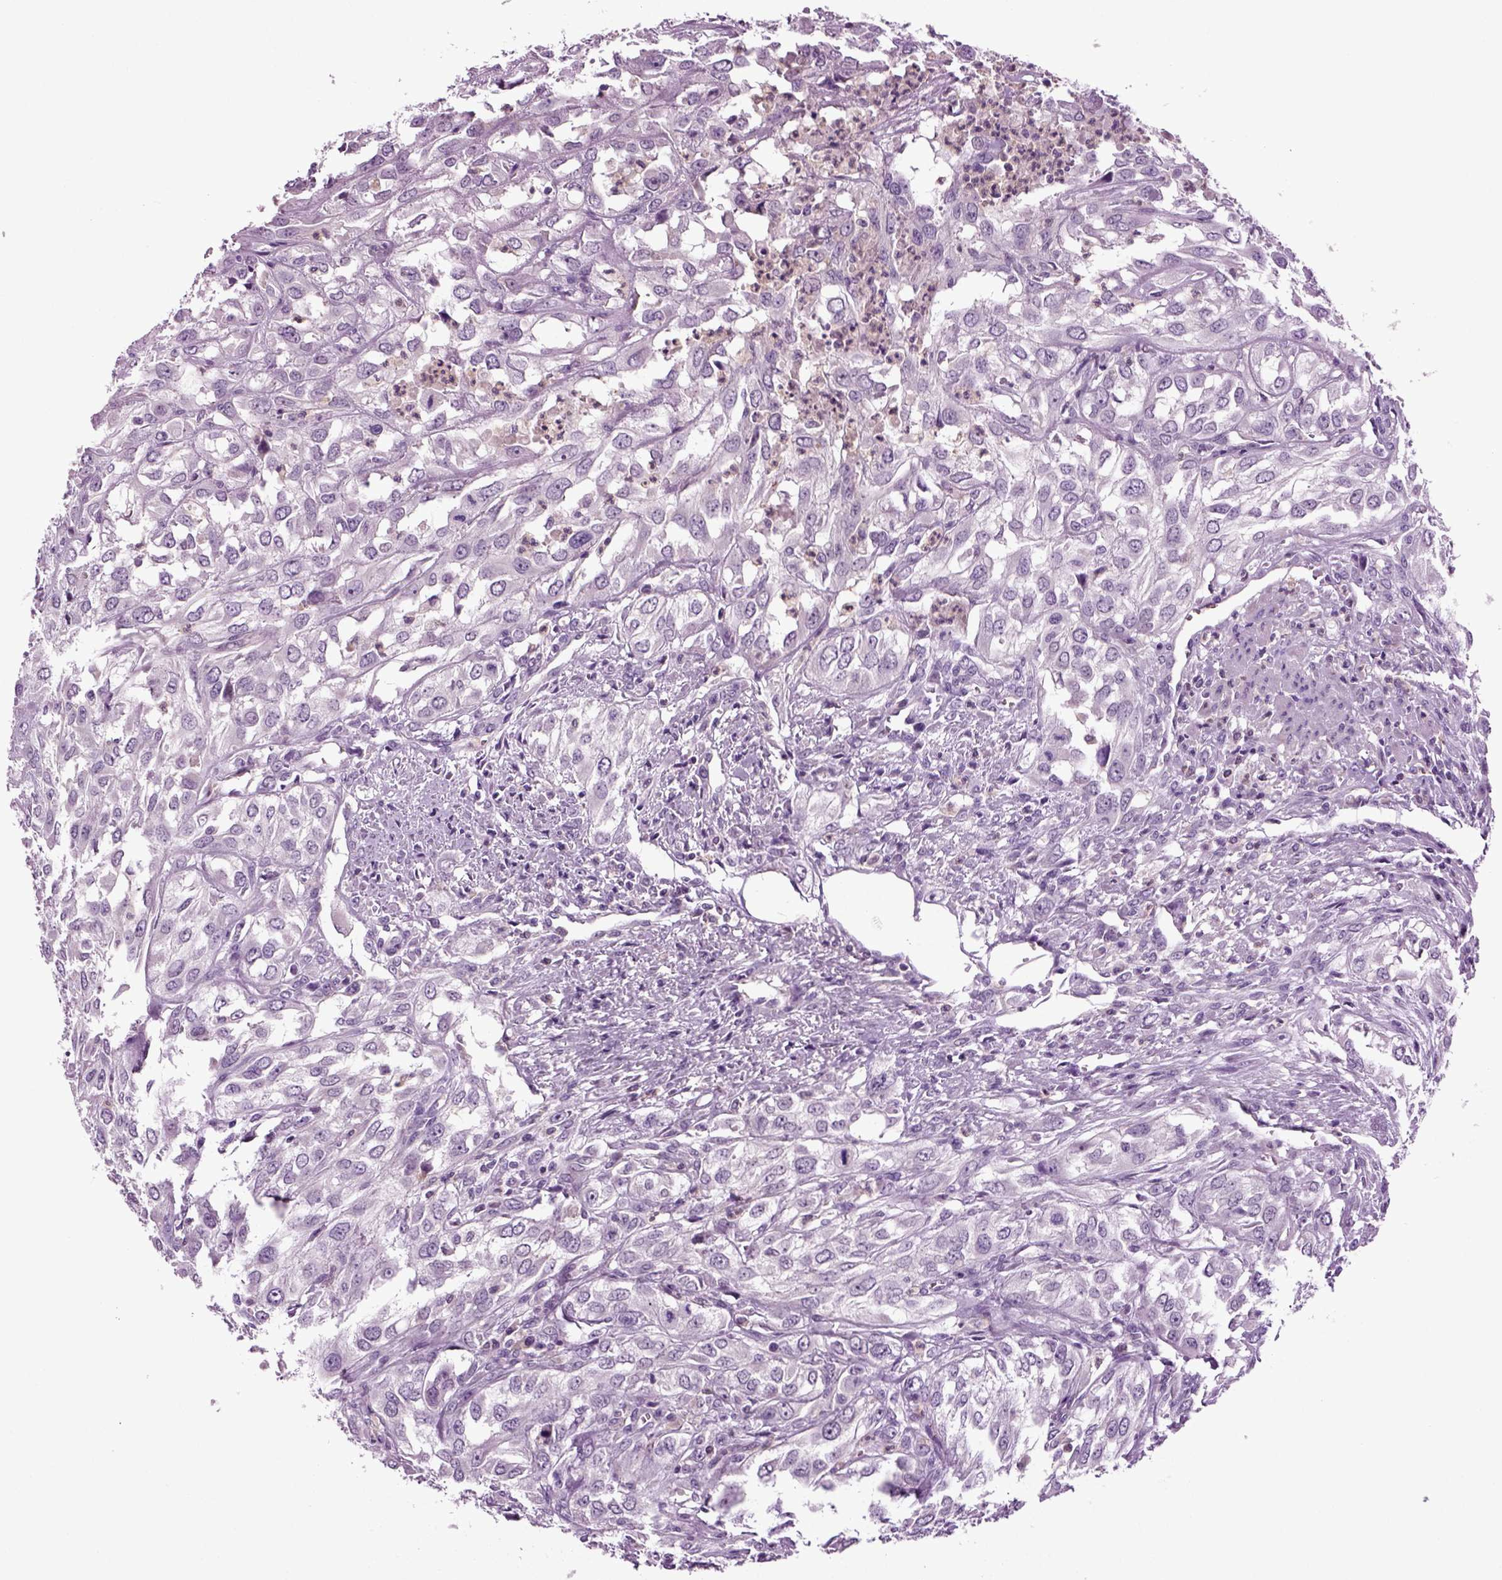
{"staining": {"intensity": "negative", "quantity": "none", "location": "none"}, "tissue": "urothelial cancer", "cell_type": "Tumor cells", "image_type": "cancer", "snomed": [{"axis": "morphology", "description": "Urothelial carcinoma, High grade"}, {"axis": "topography", "description": "Urinary bladder"}], "caption": "Immunohistochemistry (IHC) micrograph of urothelial cancer stained for a protein (brown), which reveals no staining in tumor cells. The staining was performed using DAB to visualize the protein expression in brown, while the nuclei were stained in blue with hematoxylin (Magnification: 20x).", "gene": "FGF11", "patient": {"sex": "male", "age": 67}}